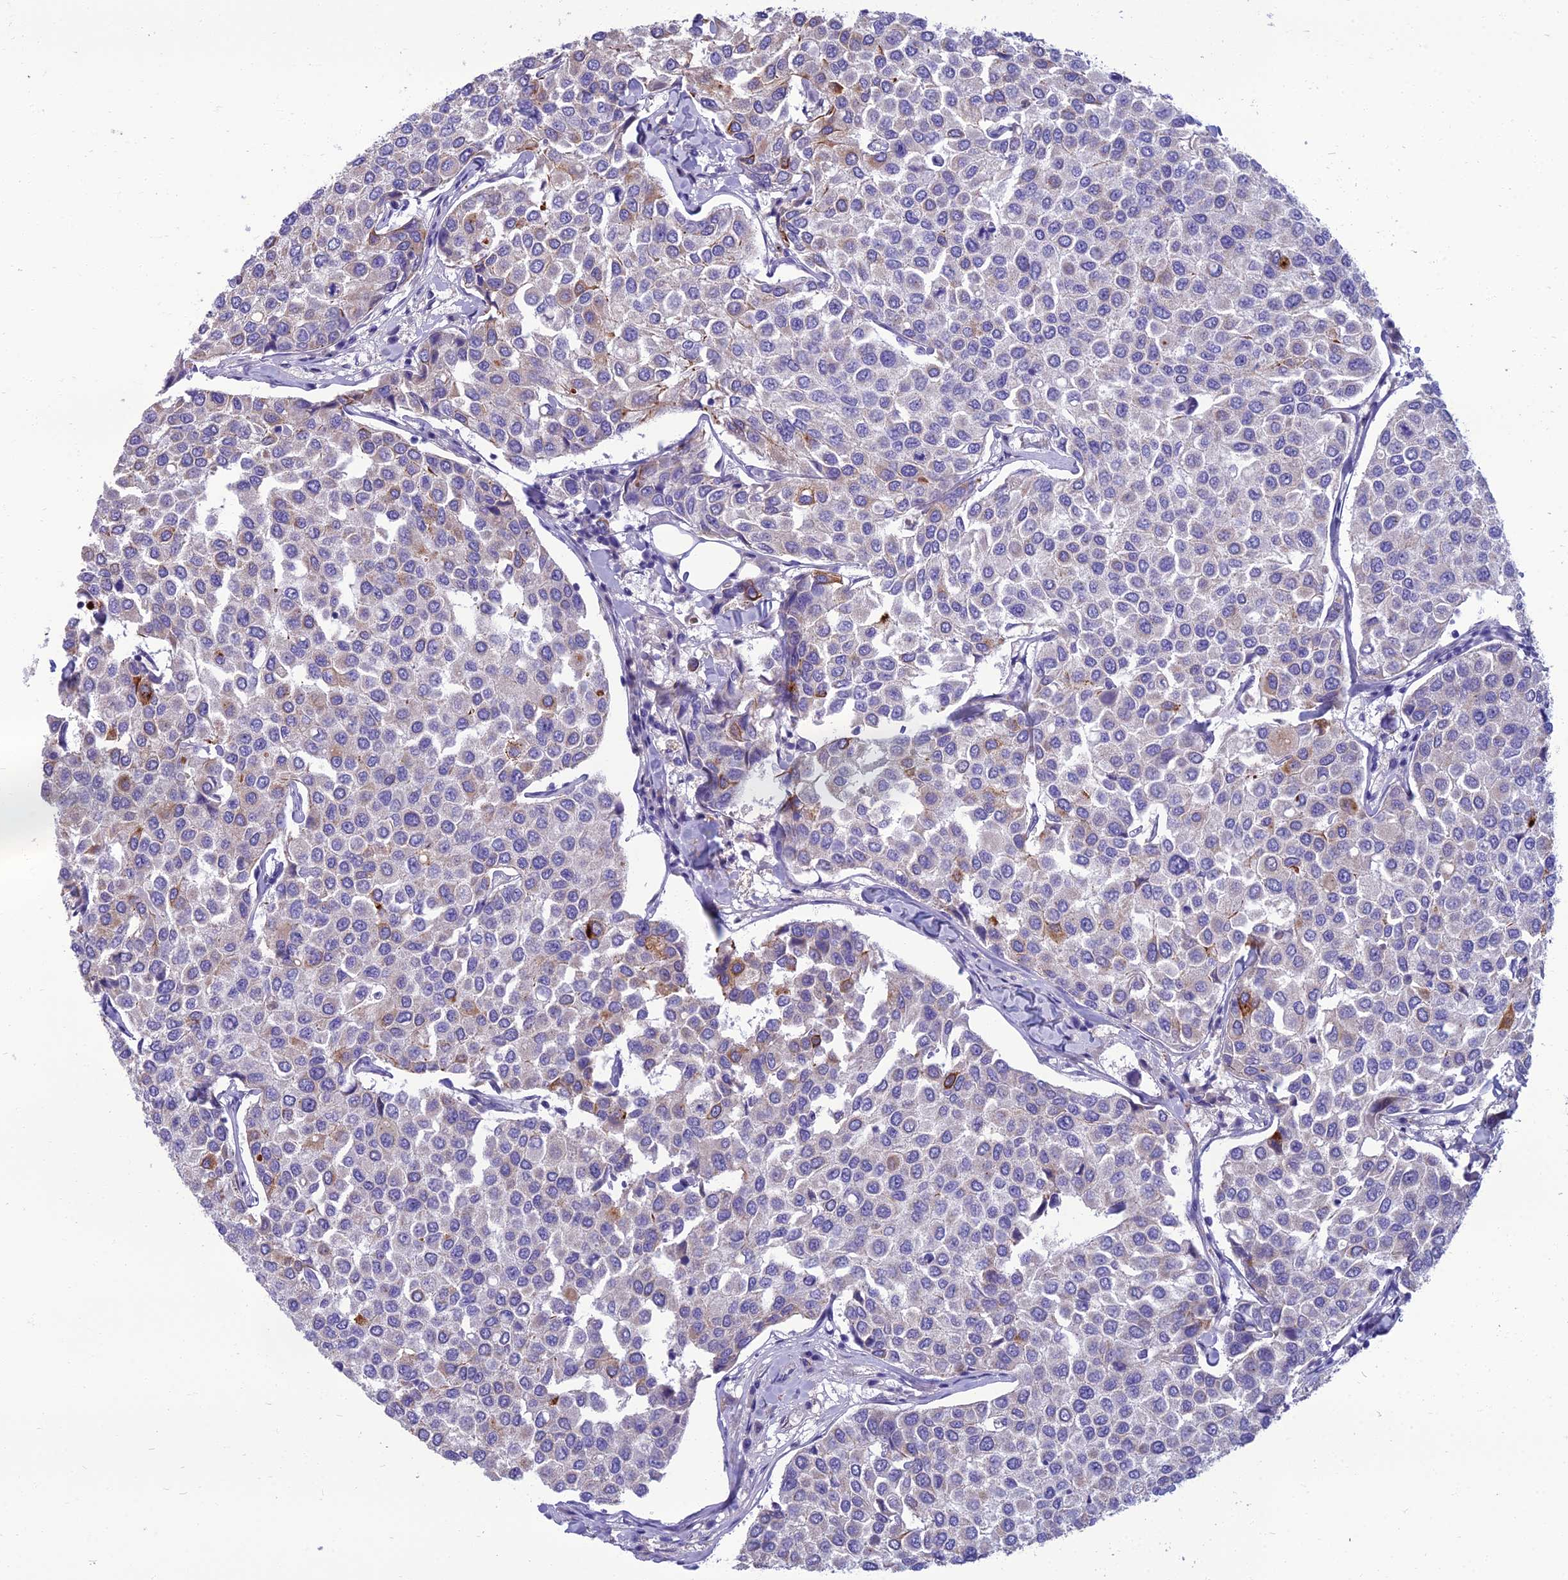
{"staining": {"intensity": "weak", "quantity": "<25%", "location": "cytoplasmic/membranous"}, "tissue": "breast cancer", "cell_type": "Tumor cells", "image_type": "cancer", "snomed": [{"axis": "morphology", "description": "Duct carcinoma"}, {"axis": "topography", "description": "Breast"}], "caption": "Immunohistochemistry (IHC) micrograph of human breast cancer (intraductal carcinoma) stained for a protein (brown), which reveals no positivity in tumor cells. (Immunohistochemistry, brightfield microscopy, high magnification).", "gene": "SPTLC3", "patient": {"sex": "female", "age": 55}}